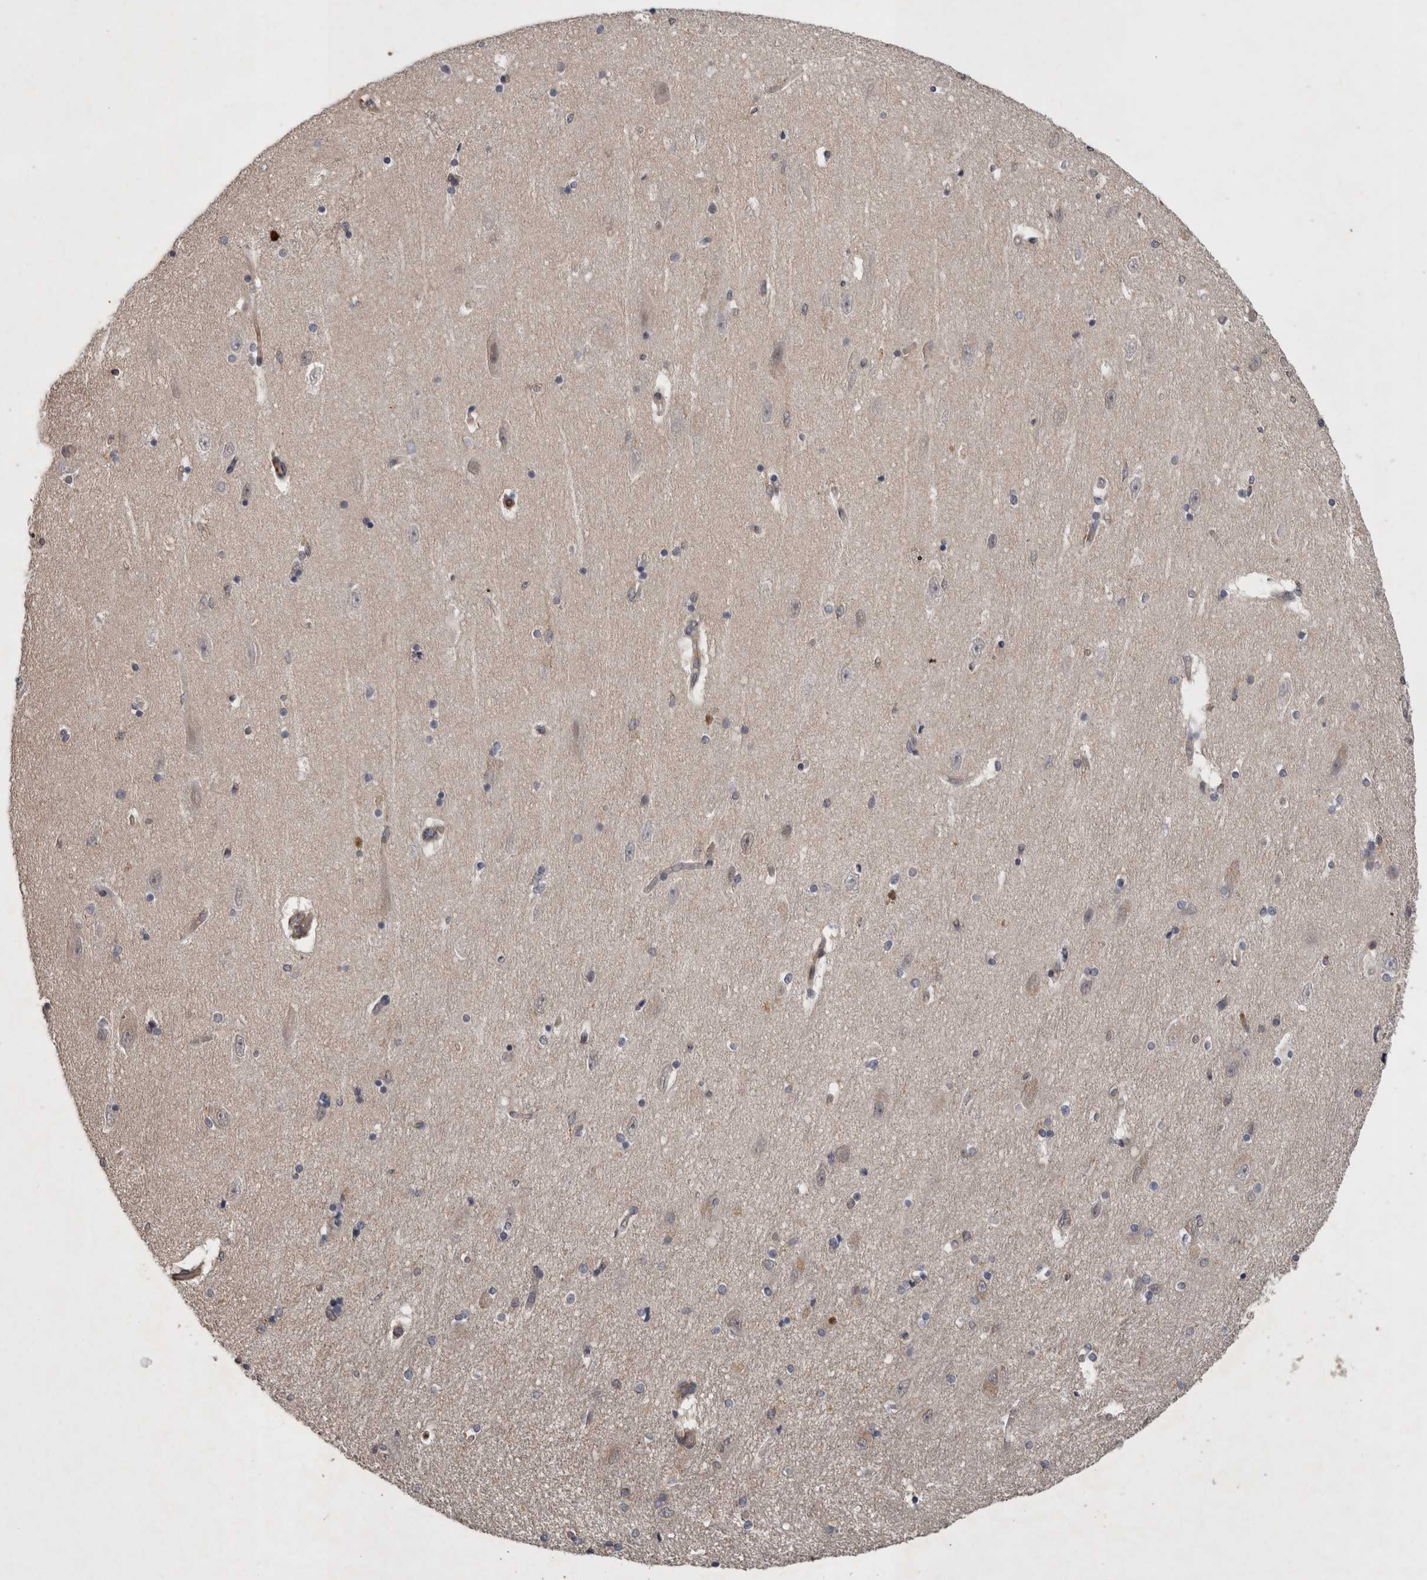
{"staining": {"intensity": "negative", "quantity": "none", "location": "none"}, "tissue": "hippocampus", "cell_type": "Glial cells", "image_type": "normal", "snomed": [{"axis": "morphology", "description": "Normal tissue, NOS"}, {"axis": "topography", "description": "Hippocampus"}], "caption": "Micrograph shows no protein staining in glial cells of unremarkable hippocampus. The staining was performed using DAB (3,3'-diaminobenzidine) to visualize the protein expression in brown, while the nuclei were stained in blue with hematoxylin (Magnification: 20x).", "gene": "SPATA48", "patient": {"sex": "female", "age": 54}}